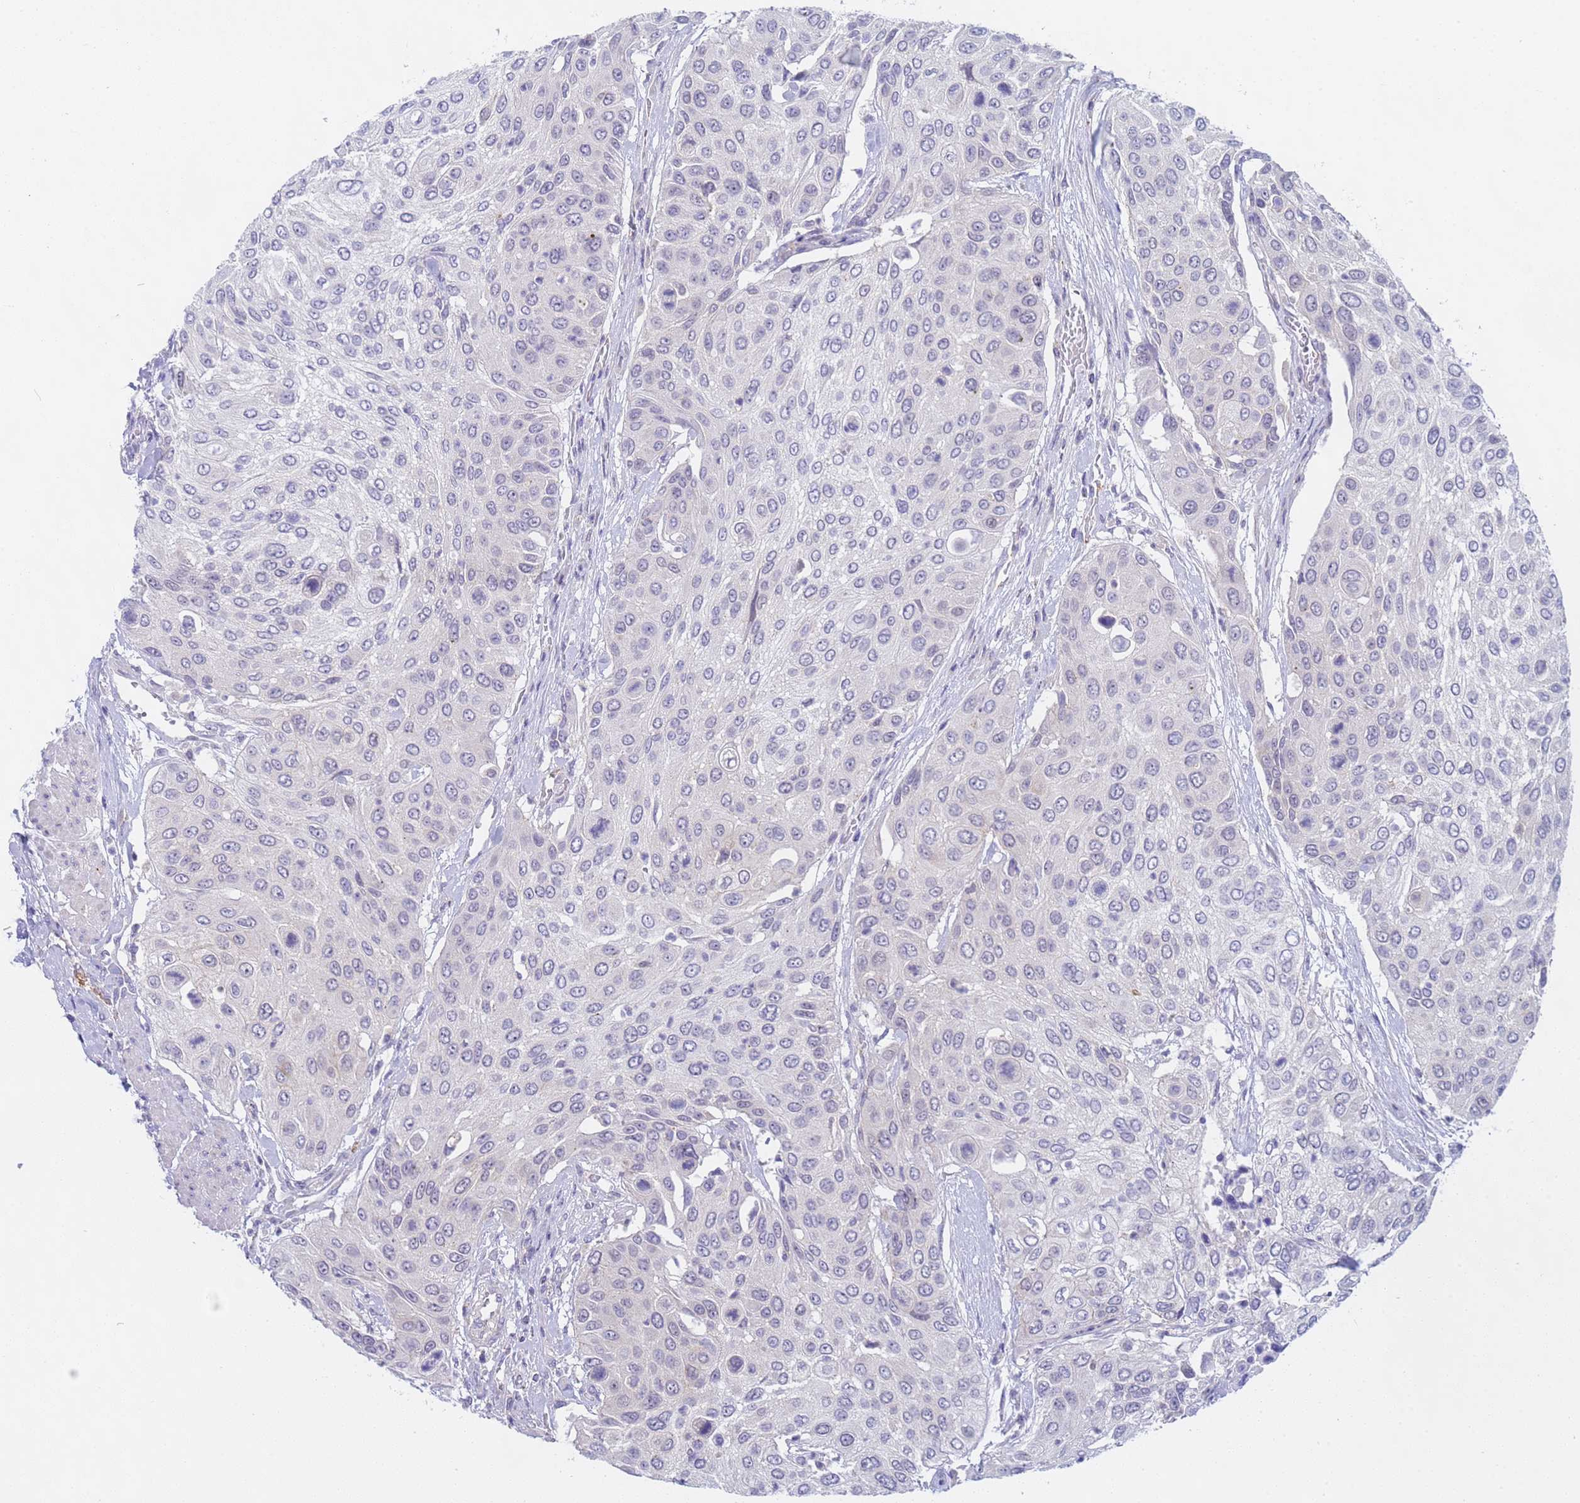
{"staining": {"intensity": "negative", "quantity": "none", "location": "none"}, "tissue": "urothelial cancer", "cell_type": "Tumor cells", "image_type": "cancer", "snomed": [{"axis": "morphology", "description": "Urothelial carcinoma, High grade"}, {"axis": "topography", "description": "Urinary bladder"}], "caption": "Immunohistochemical staining of urothelial cancer shows no significant staining in tumor cells.", "gene": "CAPN7", "patient": {"sex": "female", "age": 79}}